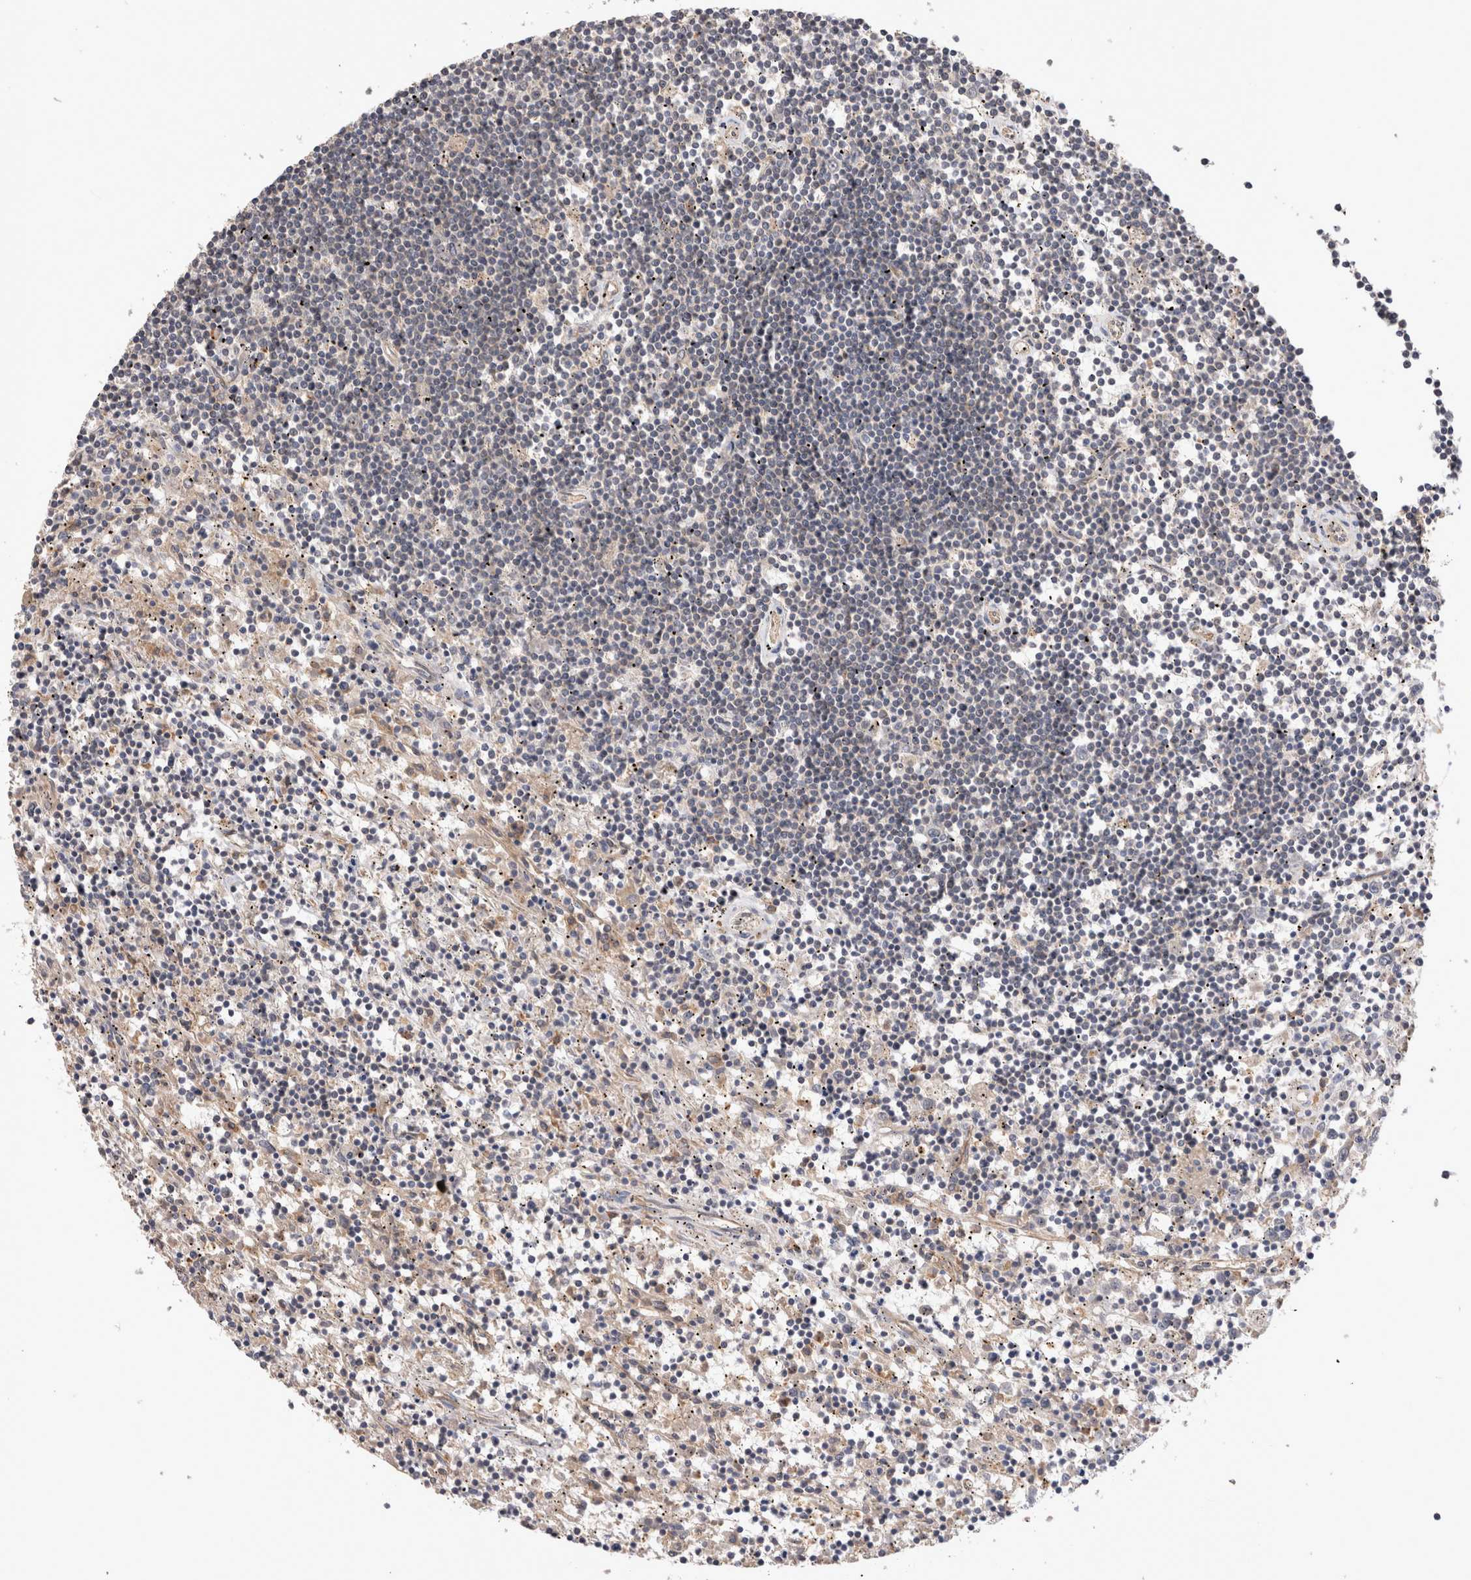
{"staining": {"intensity": "negative", "quantity": "none", "location": "none"}, "tissue": "lymphoma", "cell_type": "Tumor cells", "image_type": "cancer", "snomed": [{"axis": "morphology", "description": "Malignant lymphoma, non-Hodgkin's type, Low grade"}, {"axis": "topography", "description": "Spleen"}], "caption": "IHC histopathology image of neoplastic tissue: lymphoma stained with DAB exhibits no significant protein expression in tumor cells.", "gene": "BNIP2", "patient": {"sex": "male", "age": 76}}